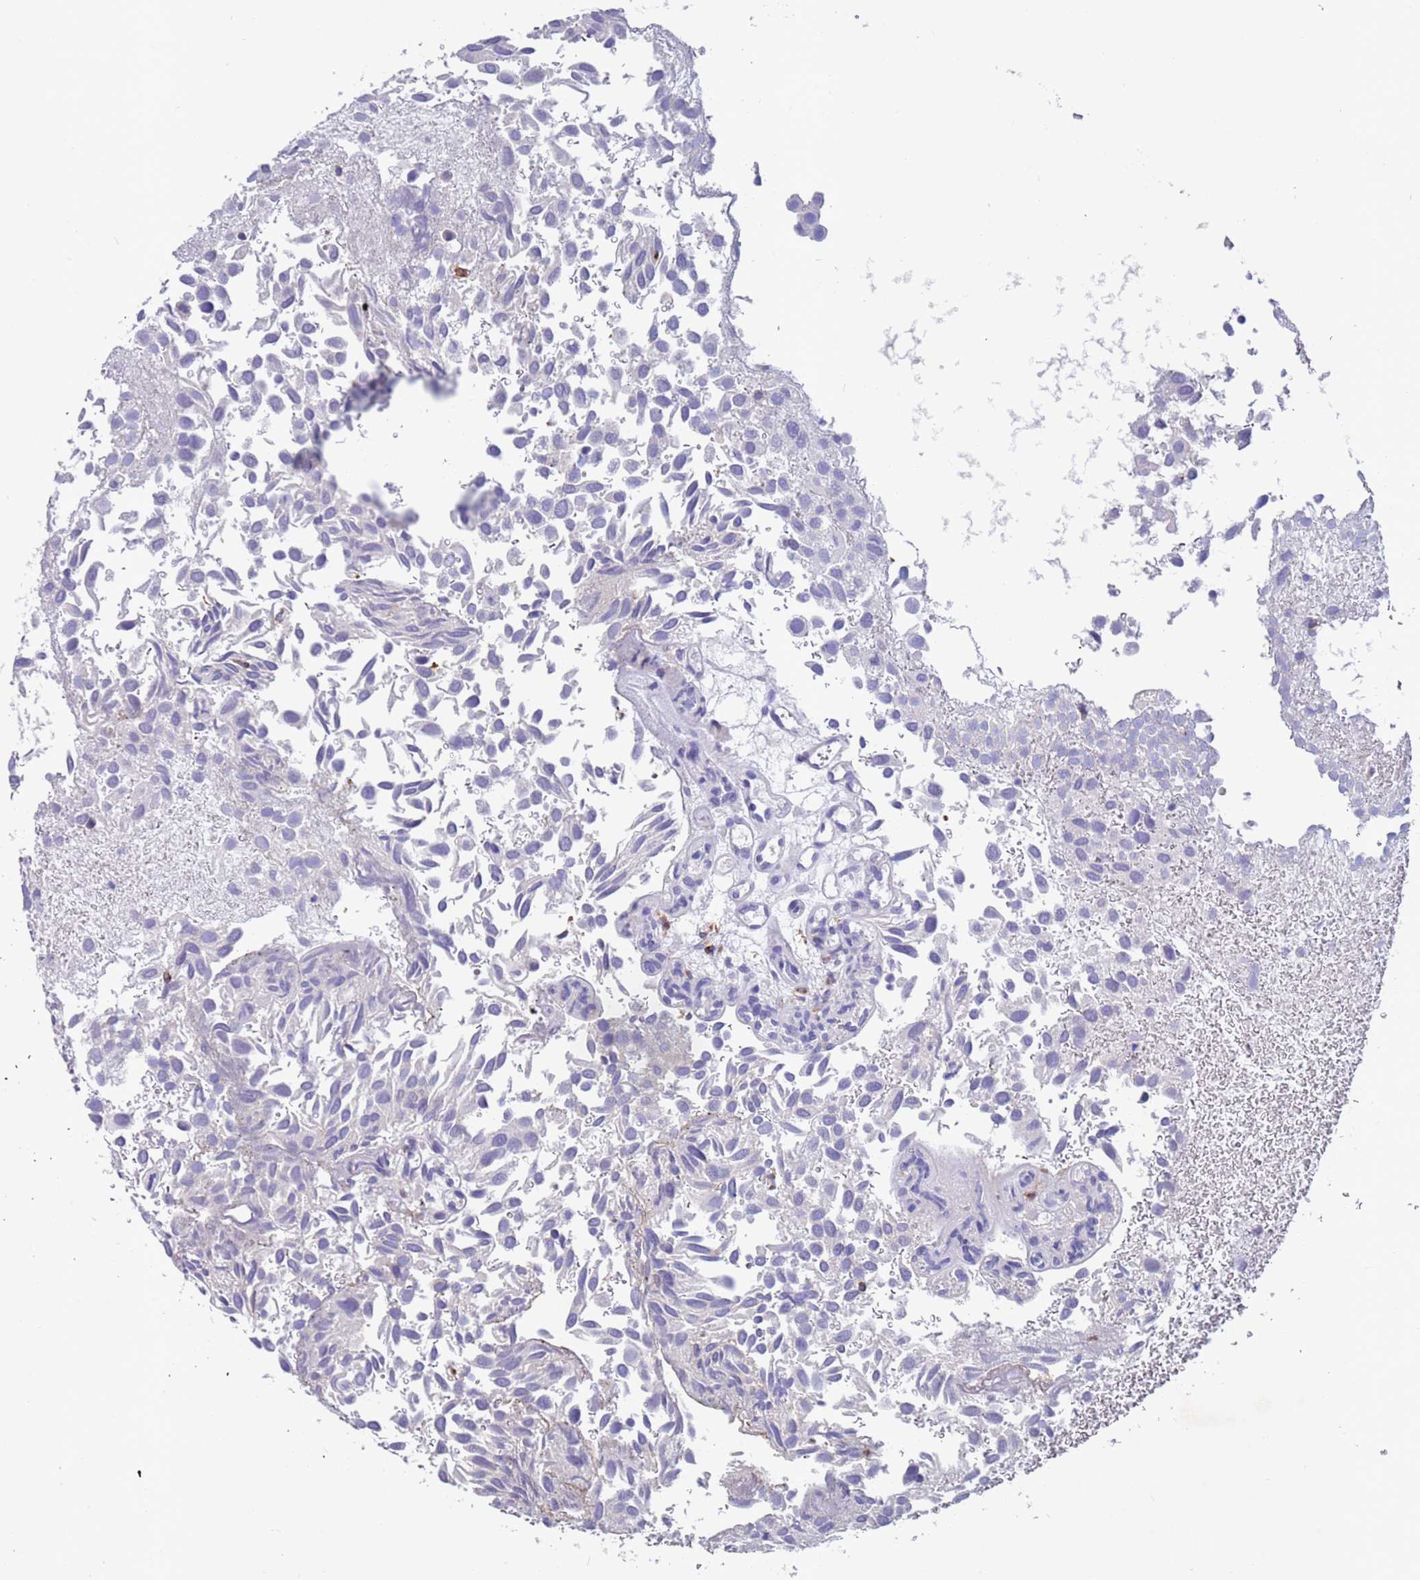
{"staining": {"intensity": "negative", "quantity": "none", "location": "none"}, "tissue": "urothelial cancer", "cell_type": "Tumor cells", "image_type": "cancer", "snomed": [{"axis": "morphology", "description": "Urothelial carcinoma, Low grade"}, {"axis": "topography", "description": "Urinary bladder"}], "caption": "This is an immunohistochemistry histopathology image of human urothelial cancer. There is no staining in tumor cells.", "gene": "GREB1L", "patient": {"sex": "male", "age": 88}}